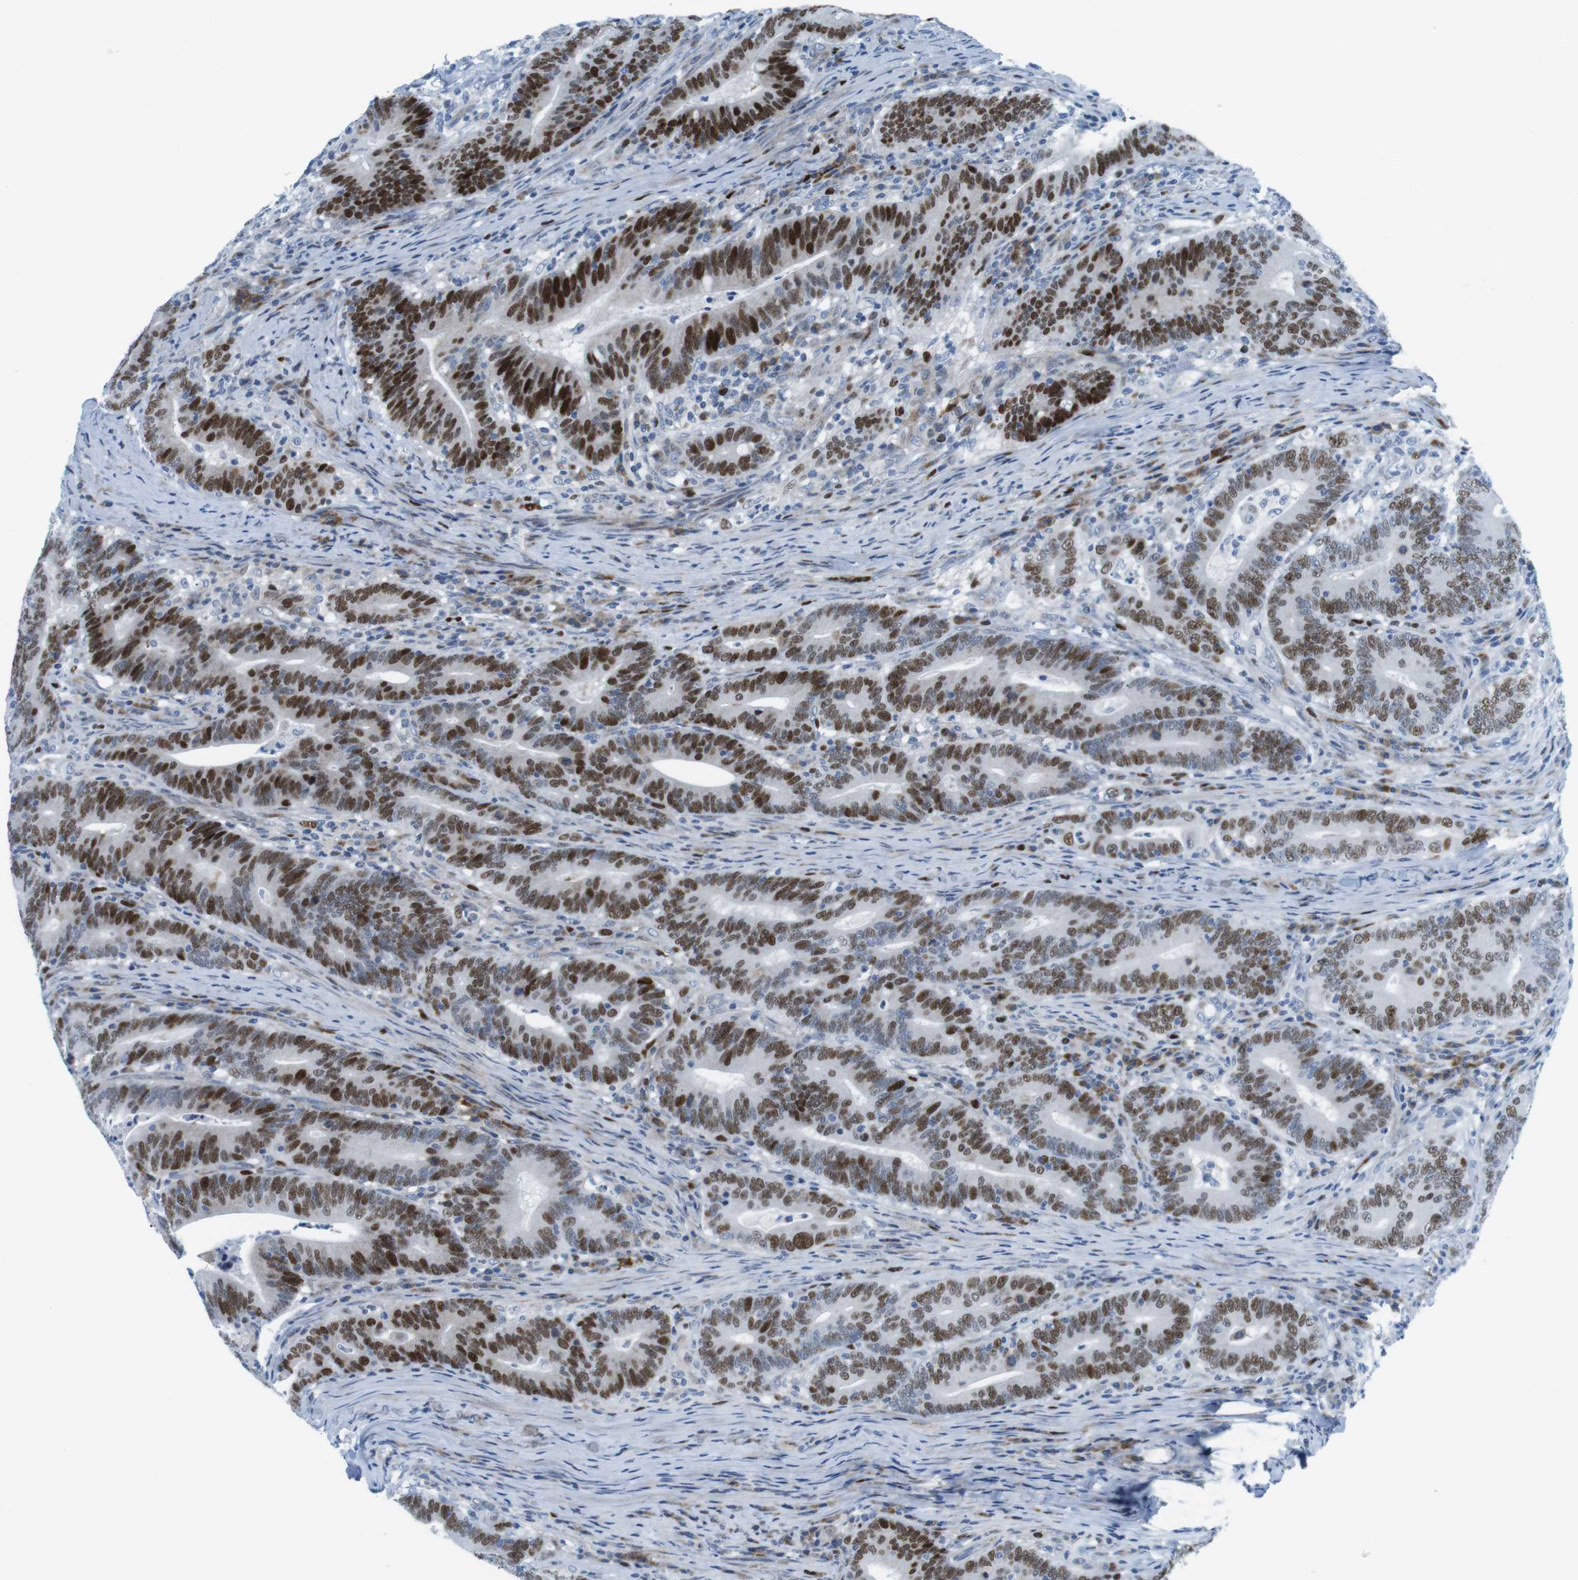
{"staining": {"intensity": "strong", "quantity": ">75%", "location": "nuclear"}, "tissue": "colorectal cancer", "cell_type": "Tumor cells", "image_type": "cancer", "snomed": [{"axis": "morphology", "description": "Normal tissue, NOS"}, {"axis": "morphology", "description": "Adenocarcinoma, NOS"}, {"axis": "topography", "description": "Colon"}], "caption": "Immunohistochemistry (IHC) image of neoplastic tissue: adenocarcinoma (colorectal) stained using immunohistochemistry (IHC) shows high levels of strong protein expression localized specifically in the nuclear of tumor cells, appearing as a nuclear brown color.", "gene": "CHAF1A", "patient": {"sex": "female", "age": 66}}